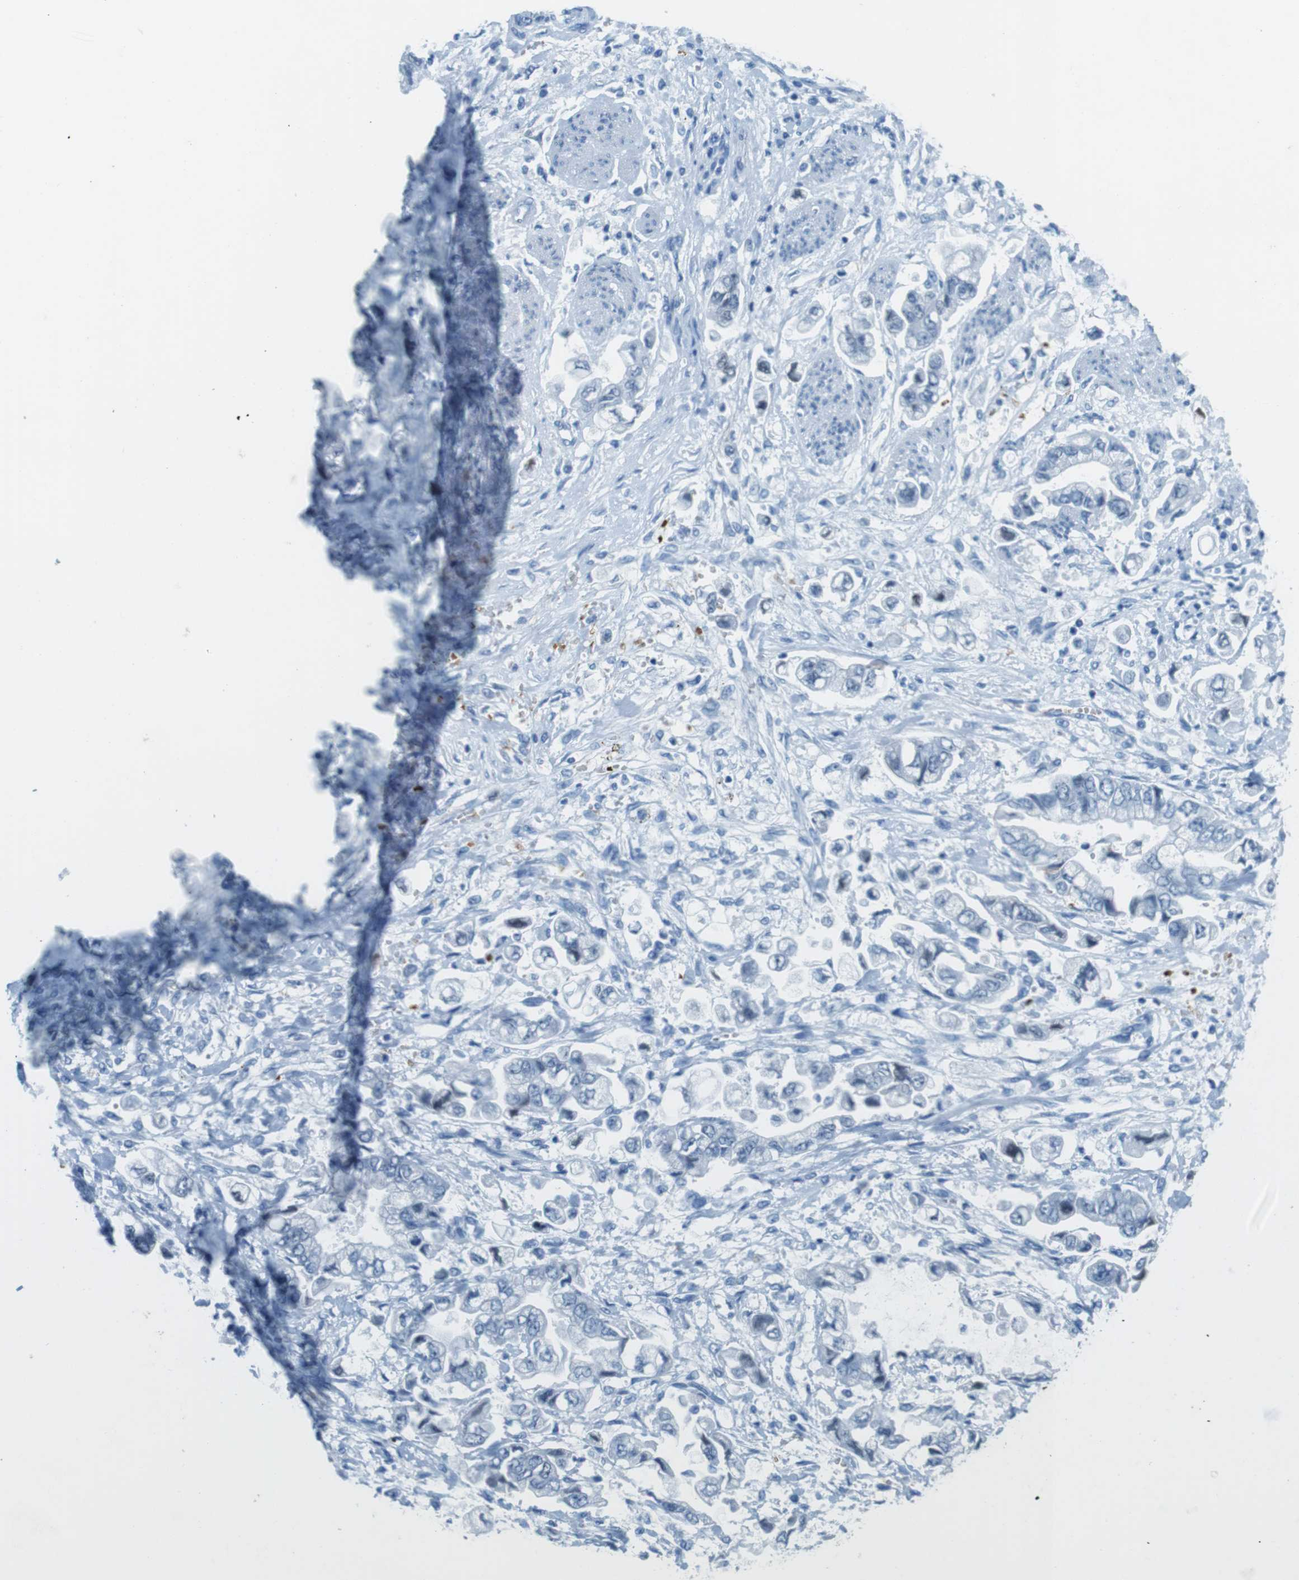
{"staining": {"intensity": "negative", "quantity": "none", "location": "none"}, "tissue": "stomach cancer", "cell_type": "Tumor cells", "image_type": "cancer", "snomed": [{"axis": "morphology", "description": "Normal tissue, NOS"}, {"axis": "morphology", "description": "Adenocarcinoma, NOS"}, {"axis": "topography", "description": "Stomach"}], "caption": "Immunohistochemistry (IHC) histopathology image of human stomach cancer stained for a protein (brown), which displays no positivity in tumor cells.", "gene": "TFAP2C", "patient": {"sex": "male", "age": 62}}